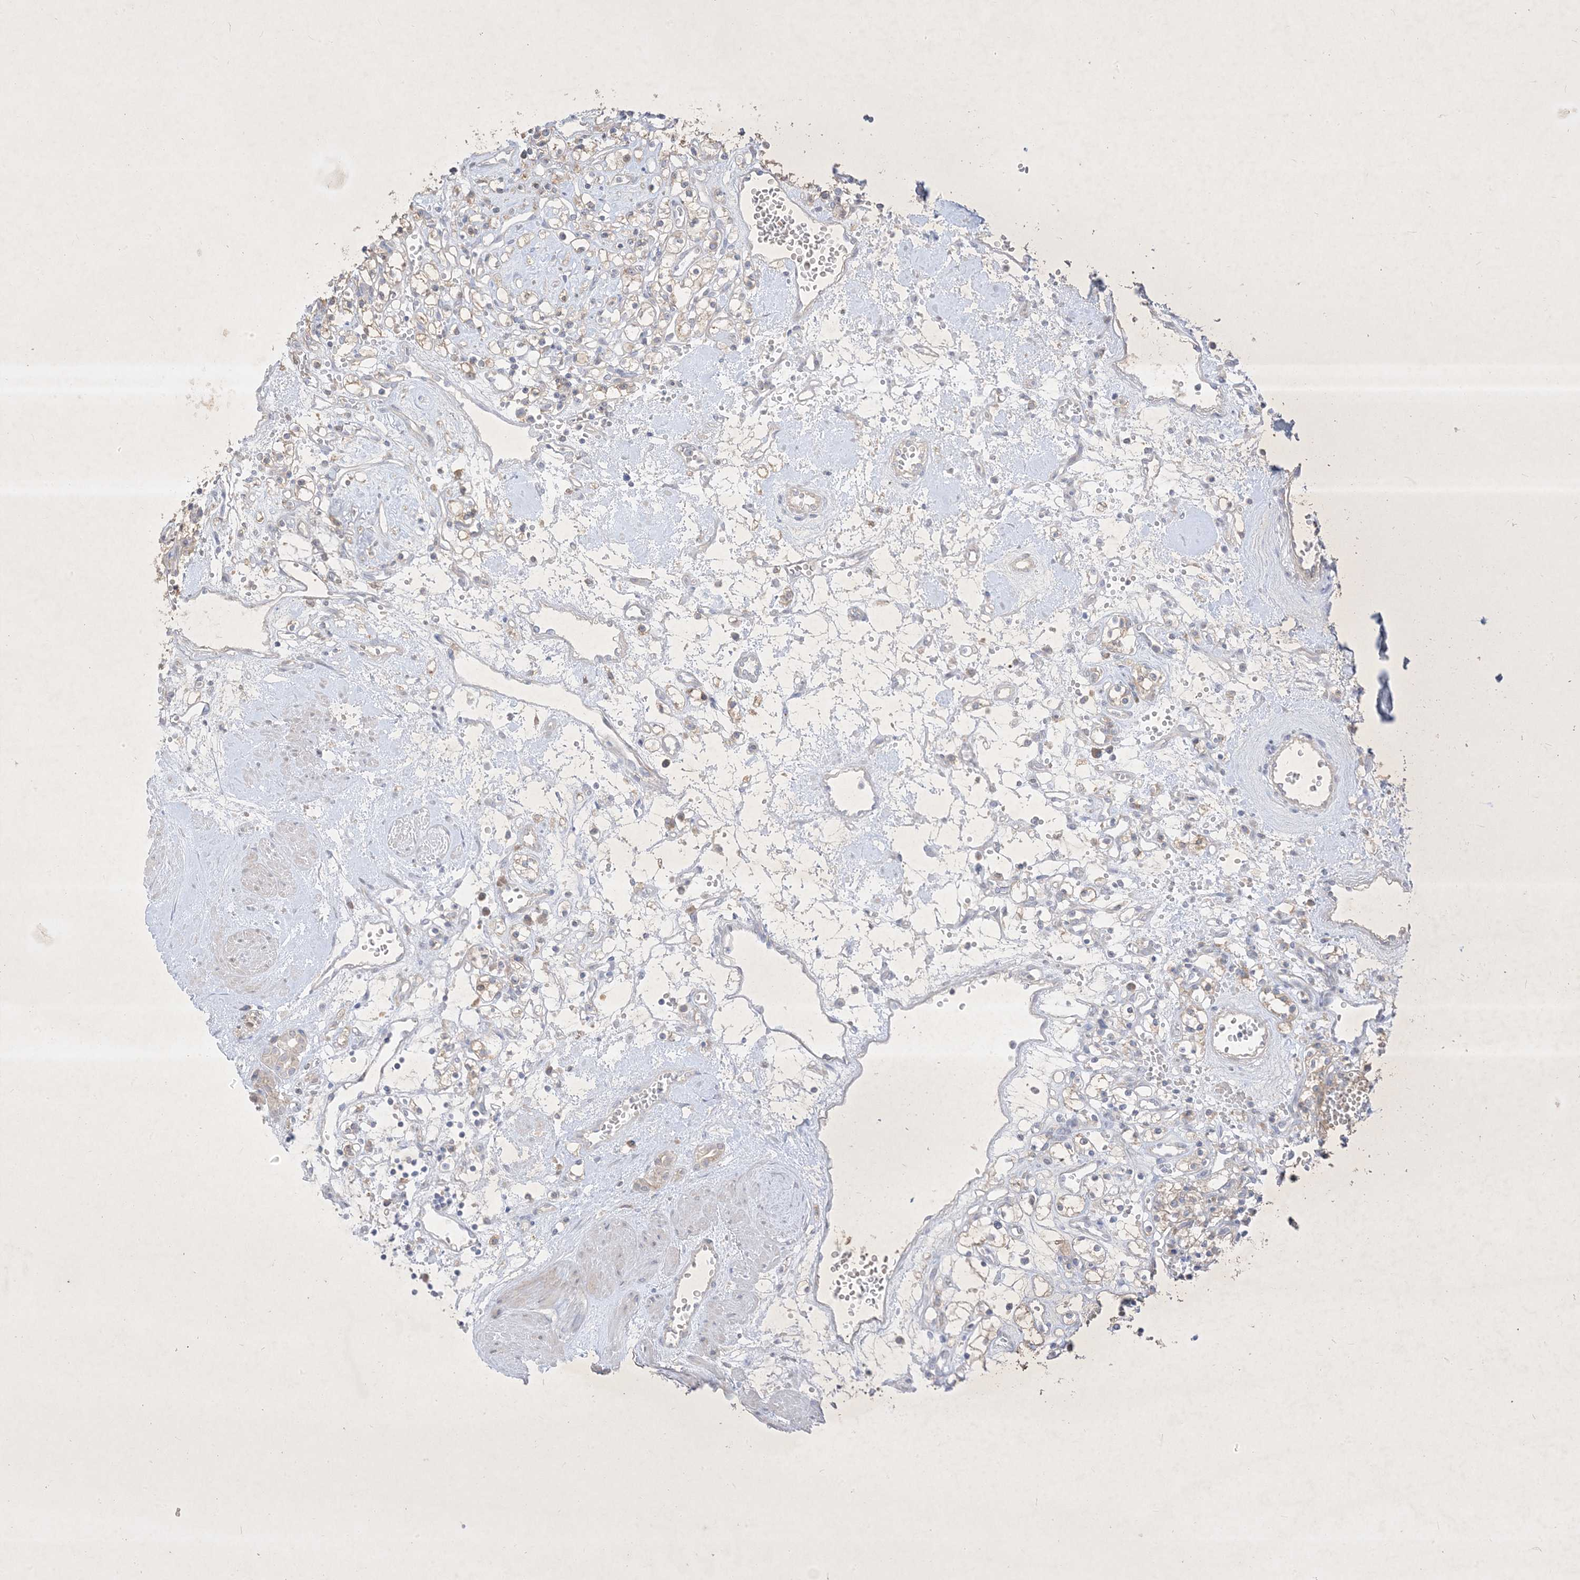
{"staining": {"intensity": "negative", "quantity": "none", "location": "none"}, "tissue": "renal cancer", "cell_type": "Tumor cells", "image_type": "cancer", "snomed": [{"axis": "morphology", "description": "Adenocarcinoma, NOS"}, {"axis": "topography", "description": "Kidney"}], "caption": "DAB immunohistochemical staining of renal cancer shows no significant staining in tumor cells.", "gene": "PLEKHA3", "patient": {"sex": "female", "age": 59}}